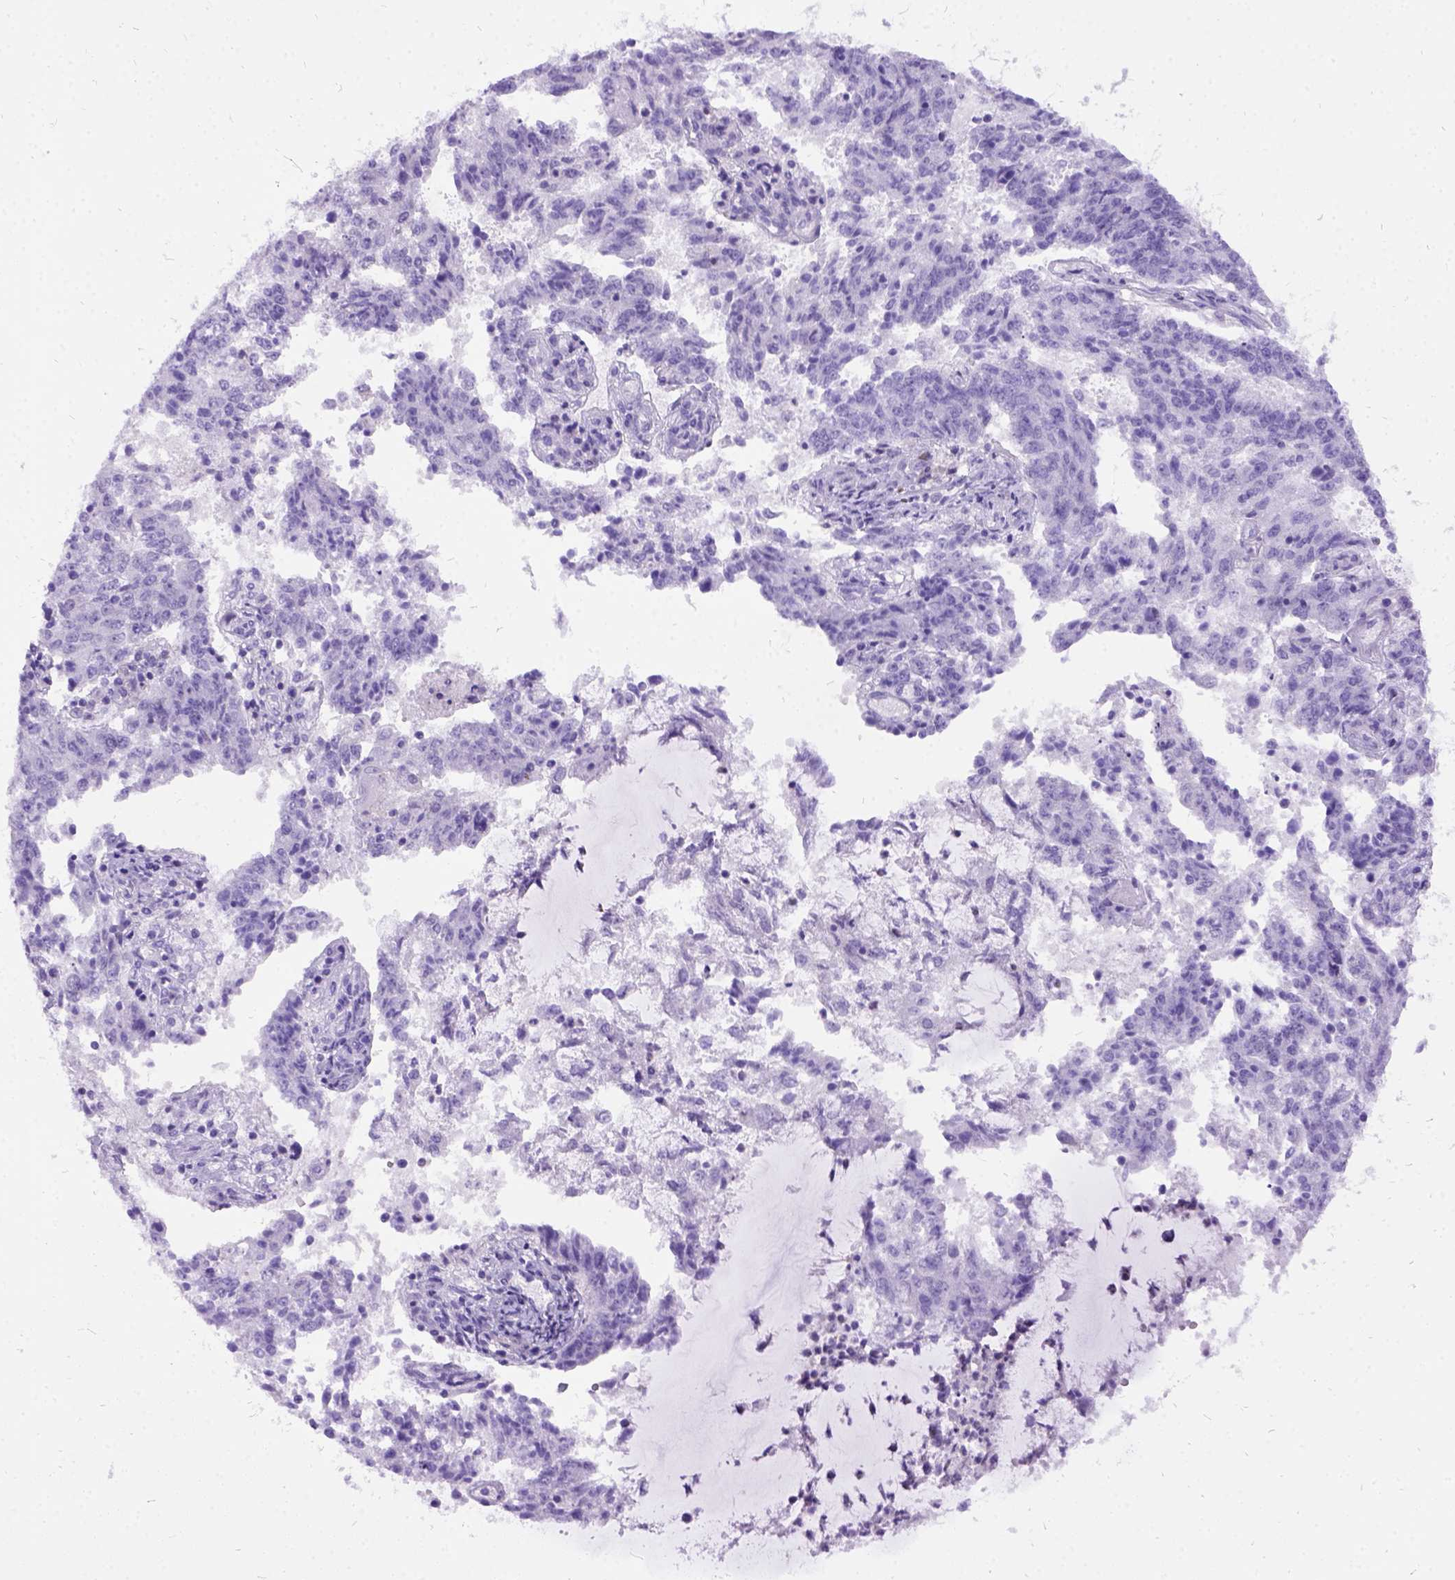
{"staining": {"intensity": "negative", "quantity": "none", "location": "none"}, "tissue": "endometrial cancer", "cell_type": "Tumor cells", "image_type": "cancer", "snomed": [{"axis": "morphology", "description": "Adenocarcinoma, NOS"}, {"axis": "topography", "description": "Endometrium"}], "caption": "Adenocarcinoma (endometrial) was stained to show a protein in brown. There is no significant staining in tumor cells.", "gene": "PRG2", "patient": {"sex": "female", "age": 82}}